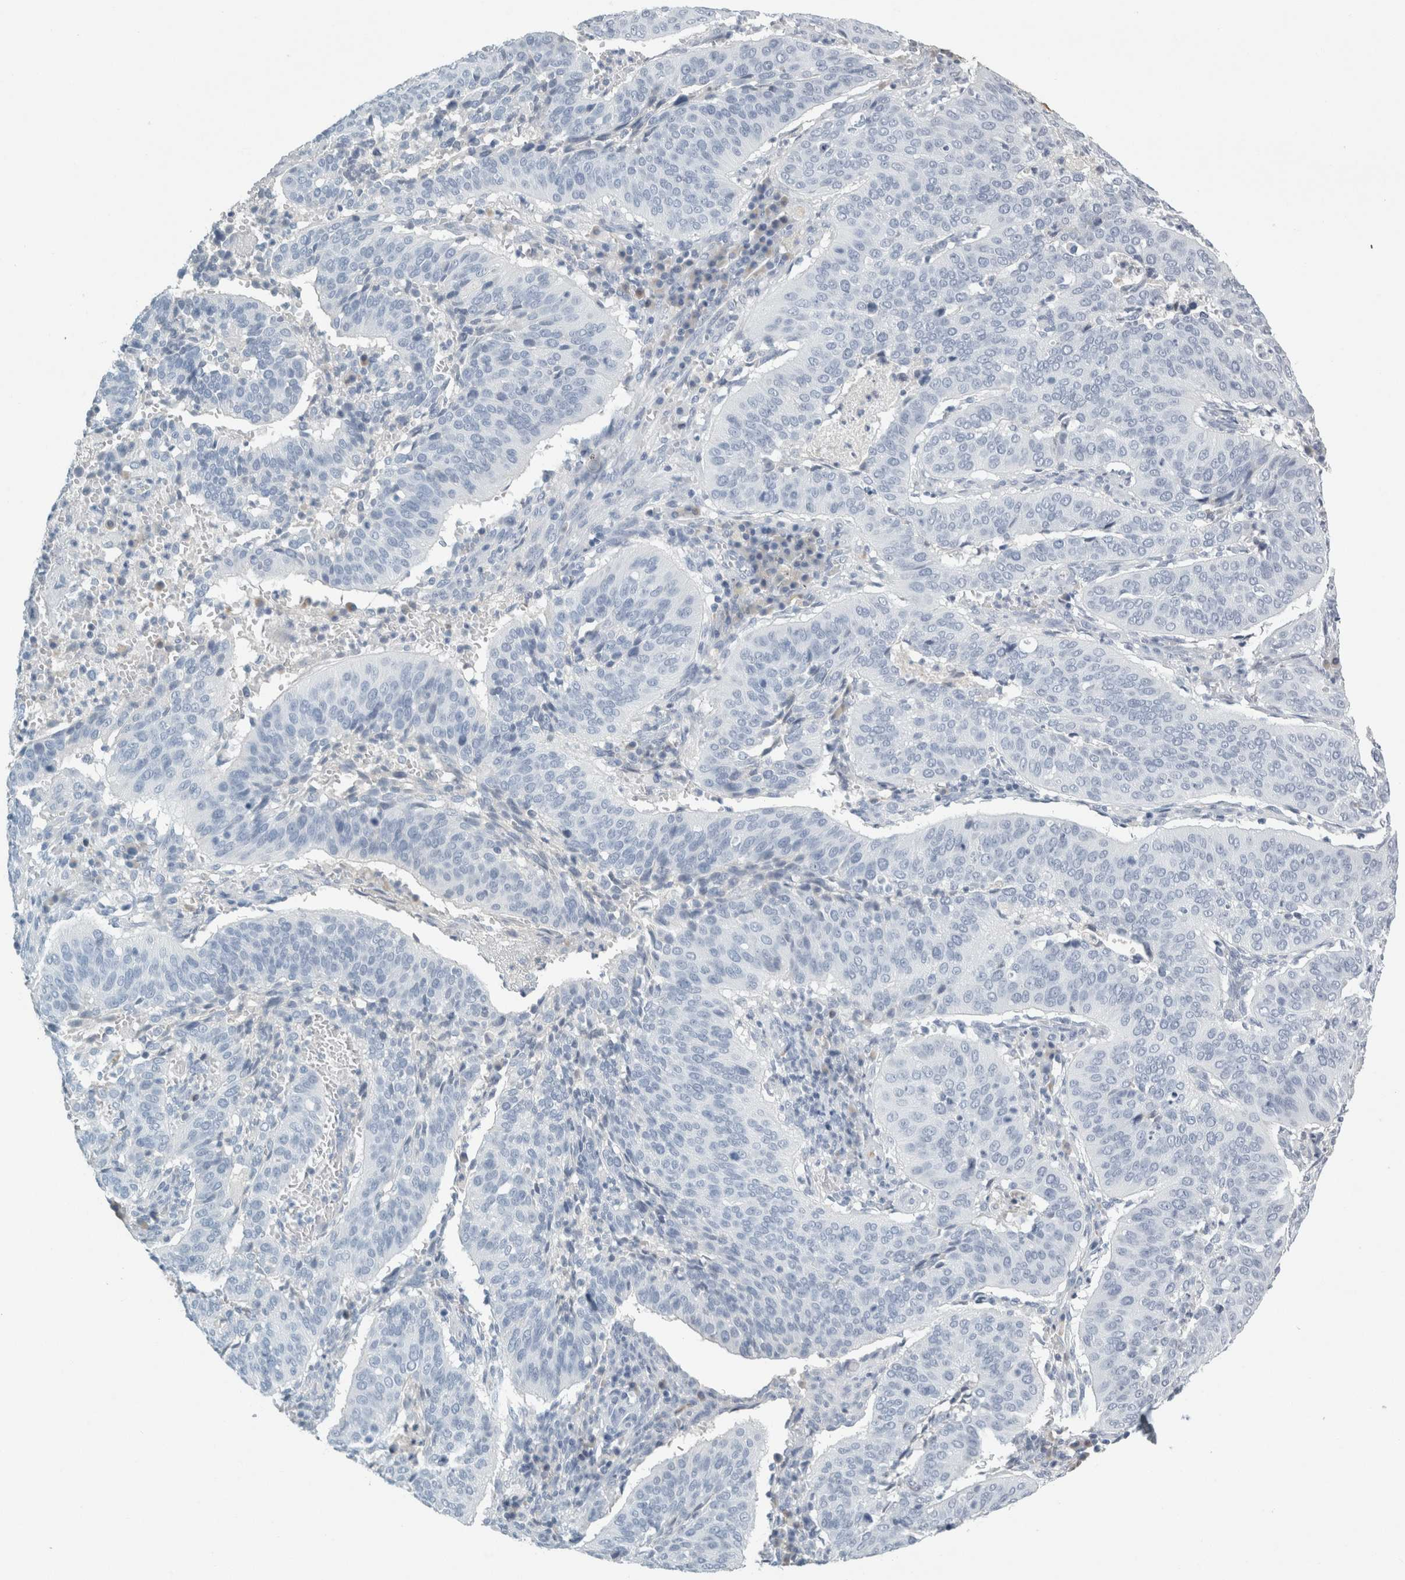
{"staining": {"intensity": "negative", "quantity": "none", "location": "none"}, "tissue": "cervical cancer", "cell_type": "Tumor cells", "image_type": "cancer", "snomed": [{"axis": "morphology", "description": "Normal tissue, NOS"}, {"axis": "morphology", "description": "Squamous cell carcinoma, NOS"}, {"axis": "topography", "description": "Cervix"}], "caption": "A histopathology image of human cervical squamous cell carcinoma is negative for staining in tumor cells.", "gene": "TSPAN8", "patient": {"sex": "female", "age": 39}}